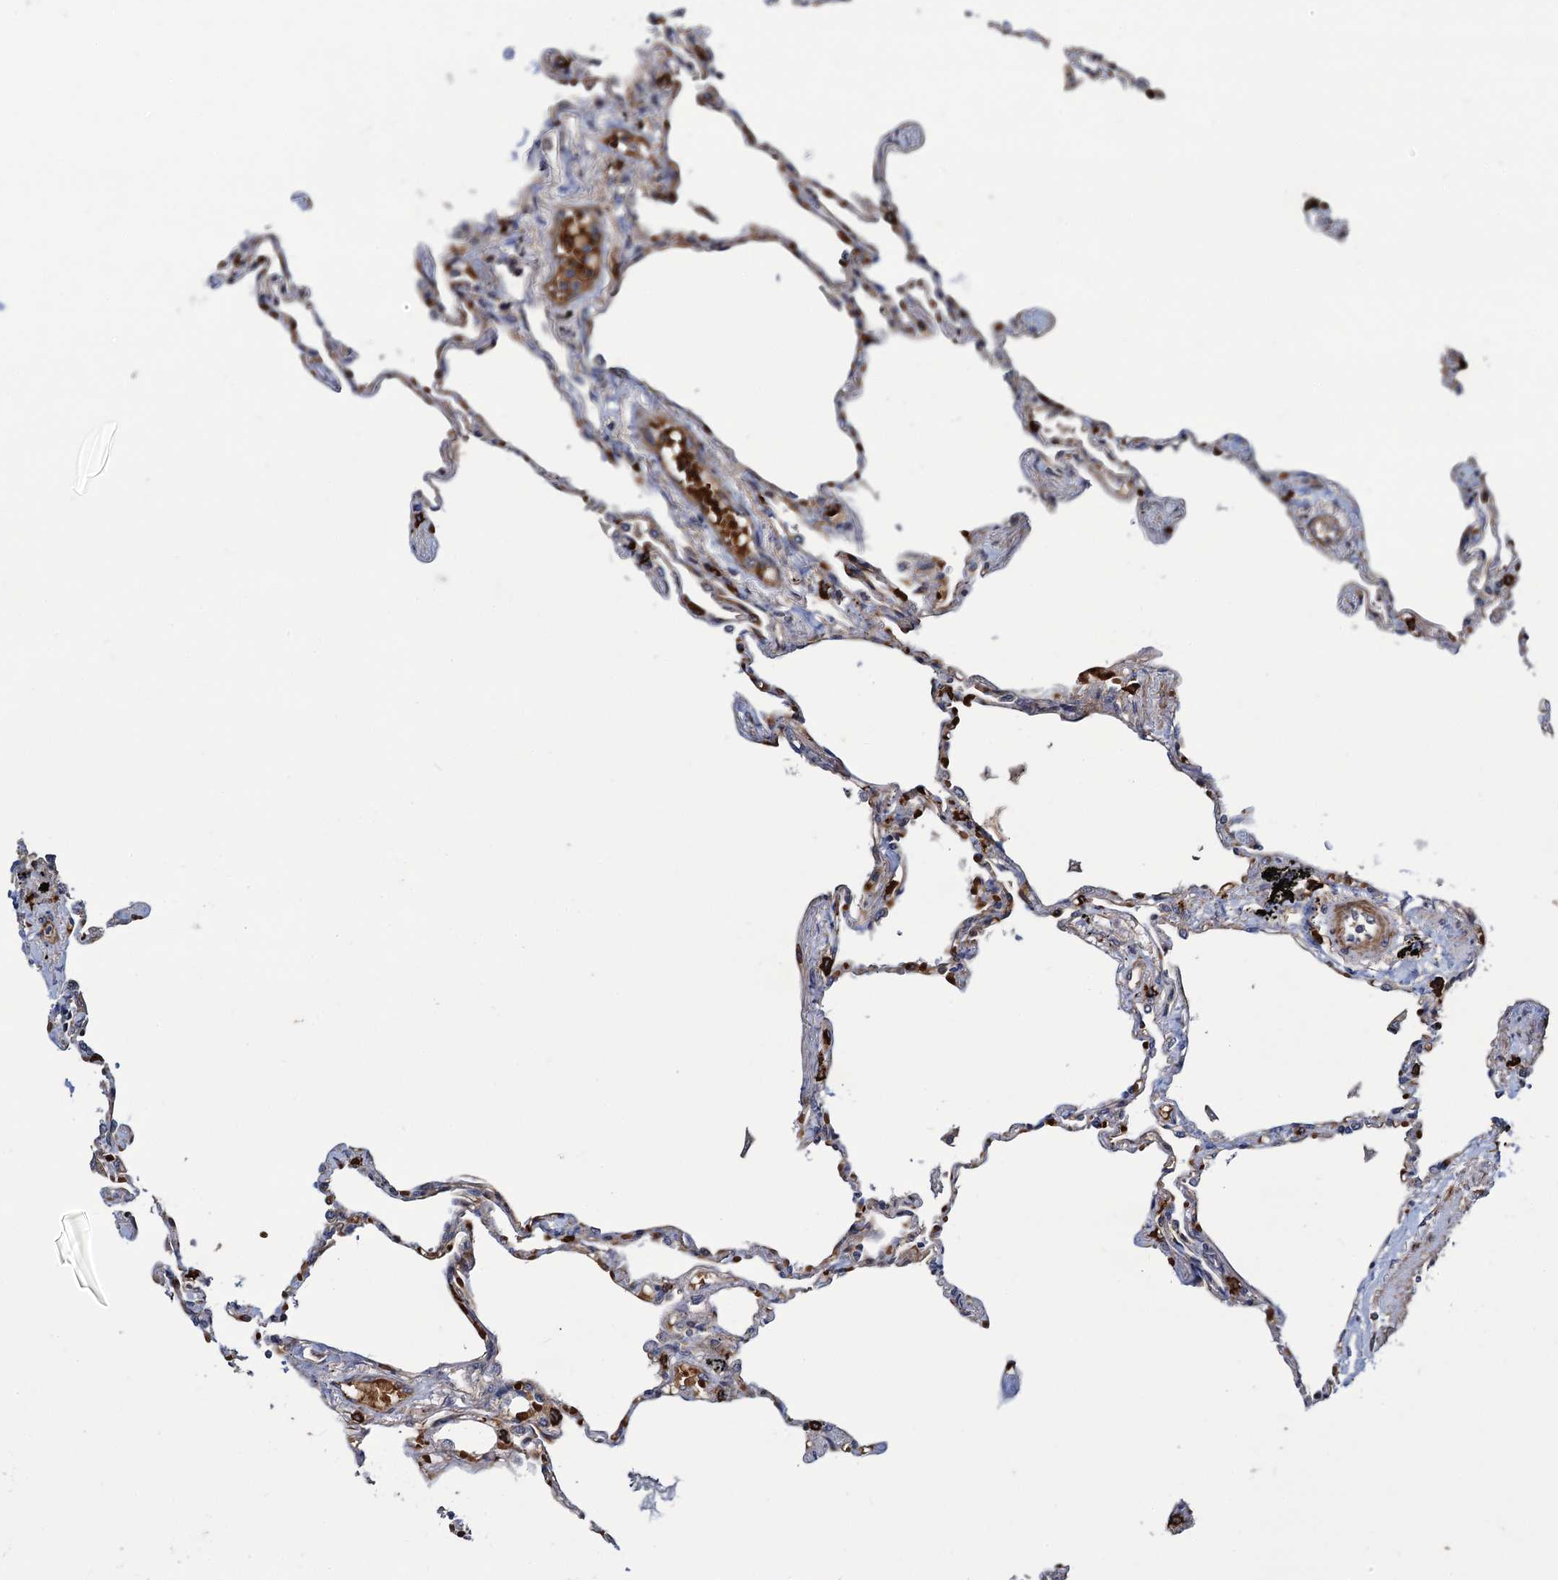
{"staining": {"intensity": "weak", "quantity": "25%-75%", "location": "cytoplasmic/membranous"}, "tissue": "lung", "cell_type": "Alveolar cells", "image_type": "normal", "snomed": [{"axis": "morphology", "description": "Normal tissue, NOS"}, {"axis": "topography", "description": "Lung"}], "caption": "Protein staining of normal lung demonstrates weak cytoplasmic/membranous positivity in approximately 25%-75% of alveolar cells. The staining is performed using DAB brown chromogen to label protein expression. The nuclei are counter-stained blue using hematoxylin.", "gene": "KXD1", "patient": {"sex": "female", "age": 67}}